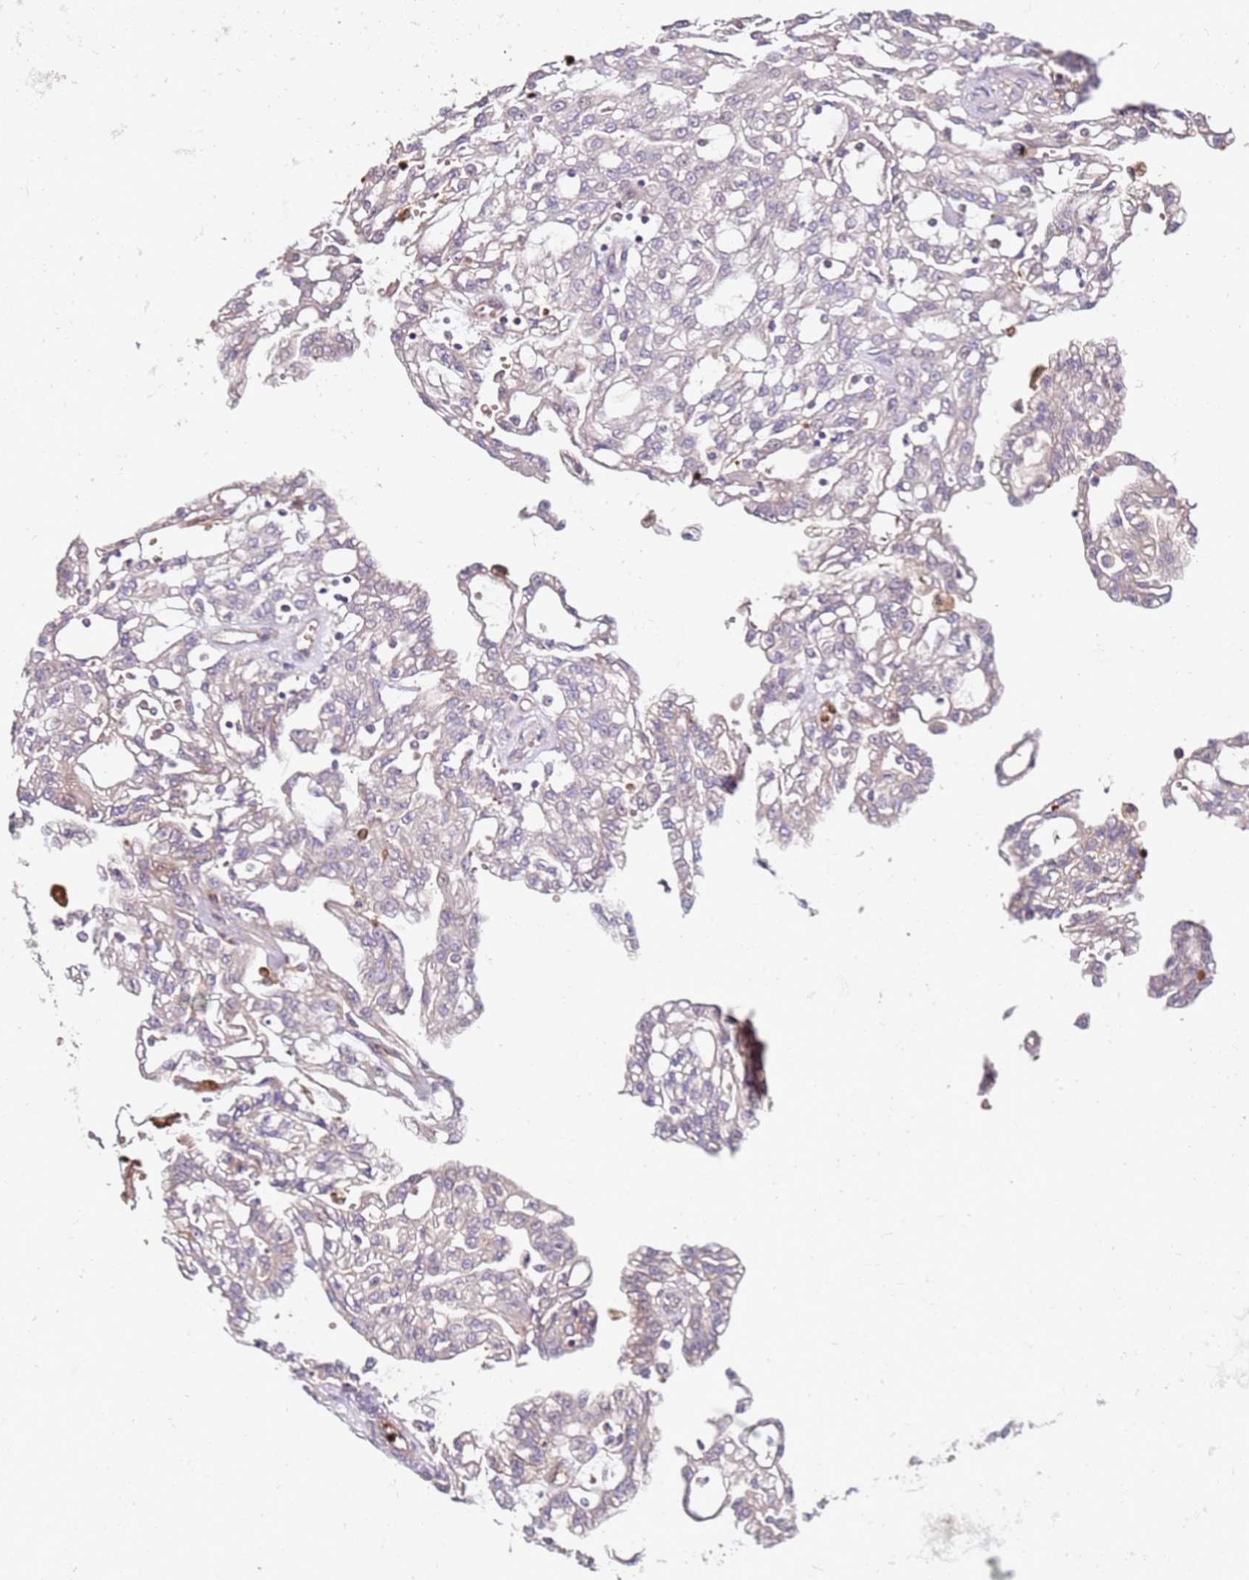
{"staining": {"intensity": "negative", "quantity": "none", "location": "none"}, "tissue": "renal cancer", "cell_type": "Tumor cells", "image_type": "cancer", "snomed": [{"axis": "morphology", "description": "Adenocarcinoma, NOS"}, {"axis": "topography", "description": "Kidney"}], "caption": "A high-resolution image shows immunohistochemistry staining of renal cancer (adenocarcinoma), which reveals no significant expression in tumor cells.", "gene": "RNF11", "patient": {"sex": "male", "age": 63}}